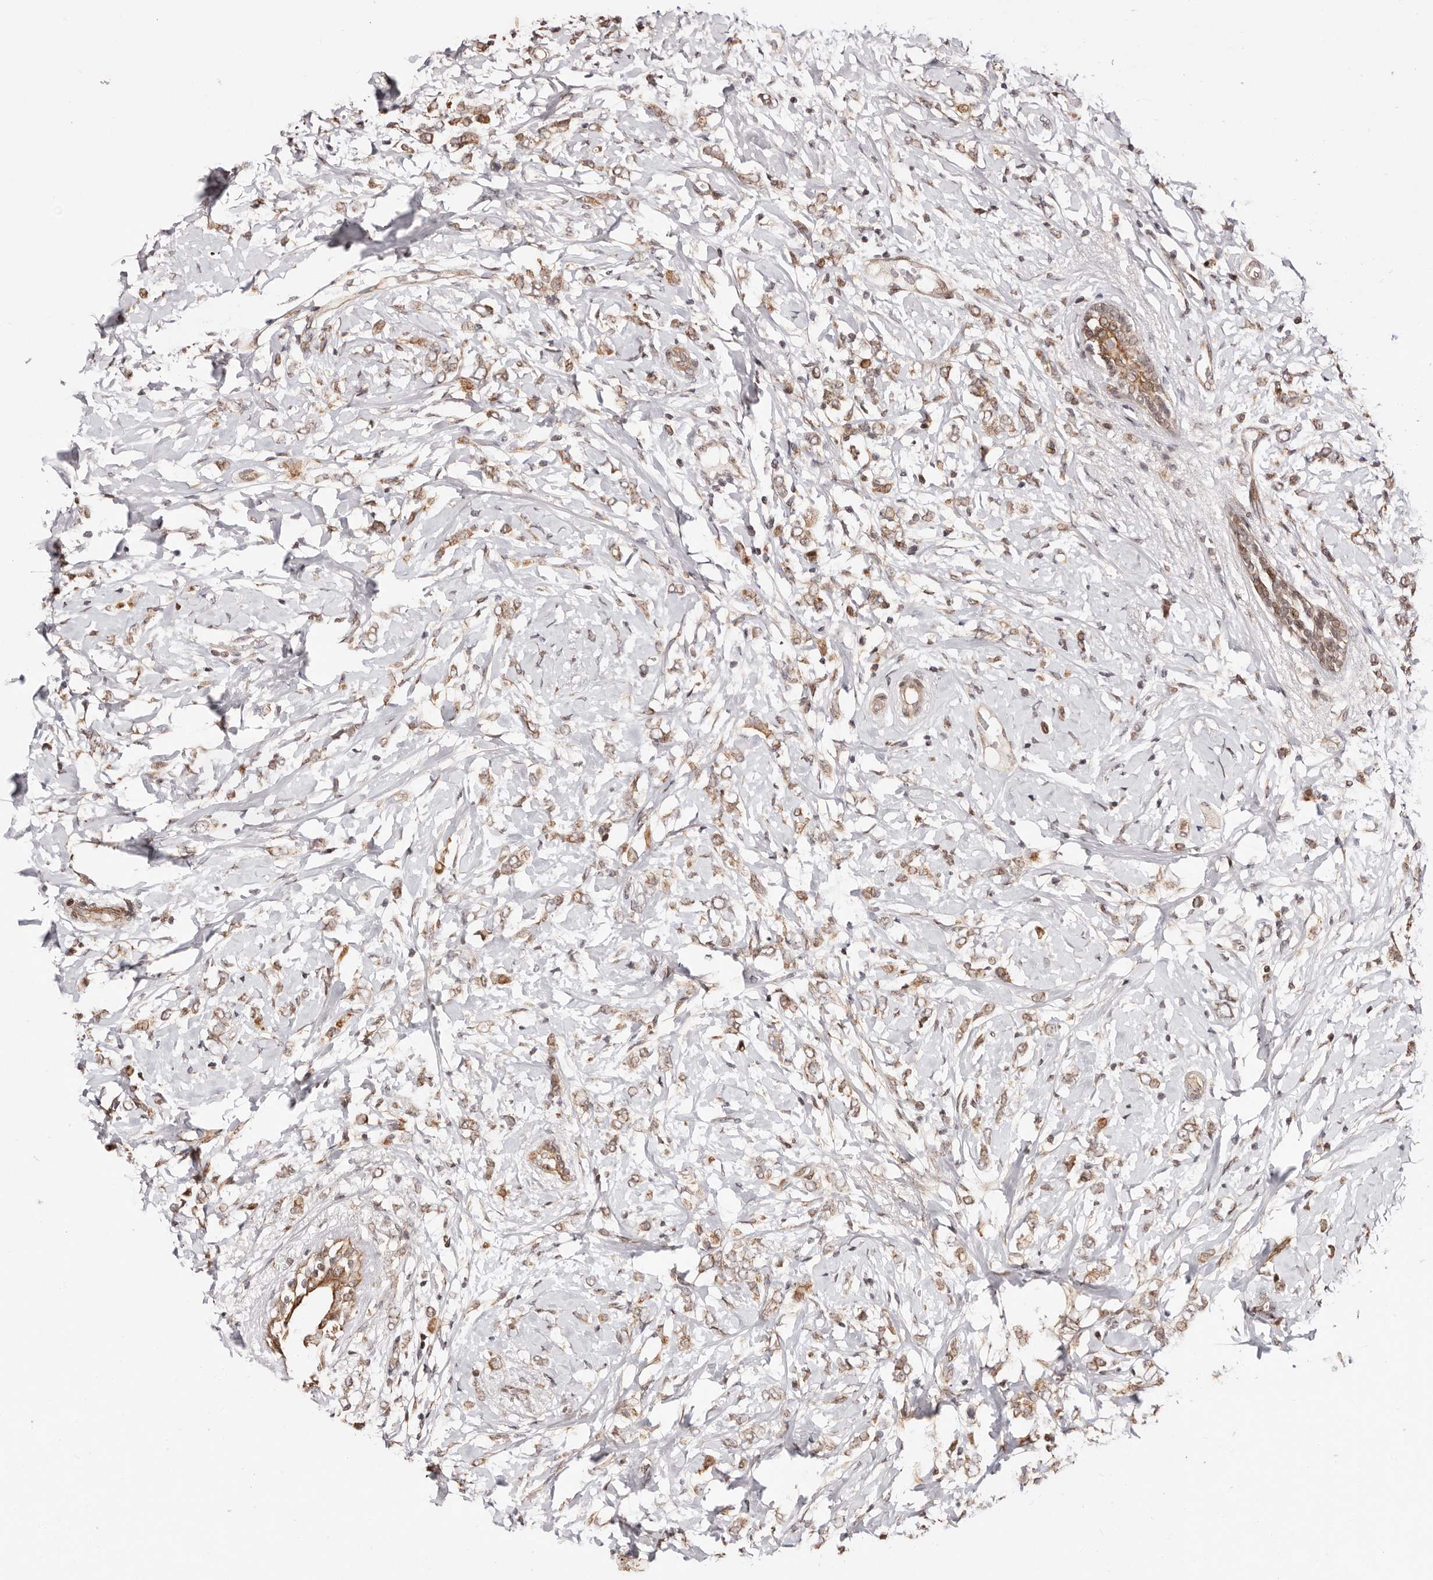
{"staining": {"intensity": "moderate", "quantity": ">75%", "location": "cytoplasmic/membranous"}, "tissue": "breast cancer", "cell_type": "Tumor cells", "image_type": "cancer", "snomed": [{"axis": "morphology", "description": "Normal tissue, NOS"}, {"axis": "morphology", "description": "Lobular carcinoma"}, {"axis": "topography", "description": "Breast"}], "caption": "Tumor cells show medium levels of moderate cytoplasmic/membranous positivity in approximately >75% of cells in human breast cancer. Using DAB (brown) and hematoxylin (blue) stains, captured at high magnification using brightfield microscopy.", "gene": "HIVEP3", "patient": {"sex": "female", "age": 47}}